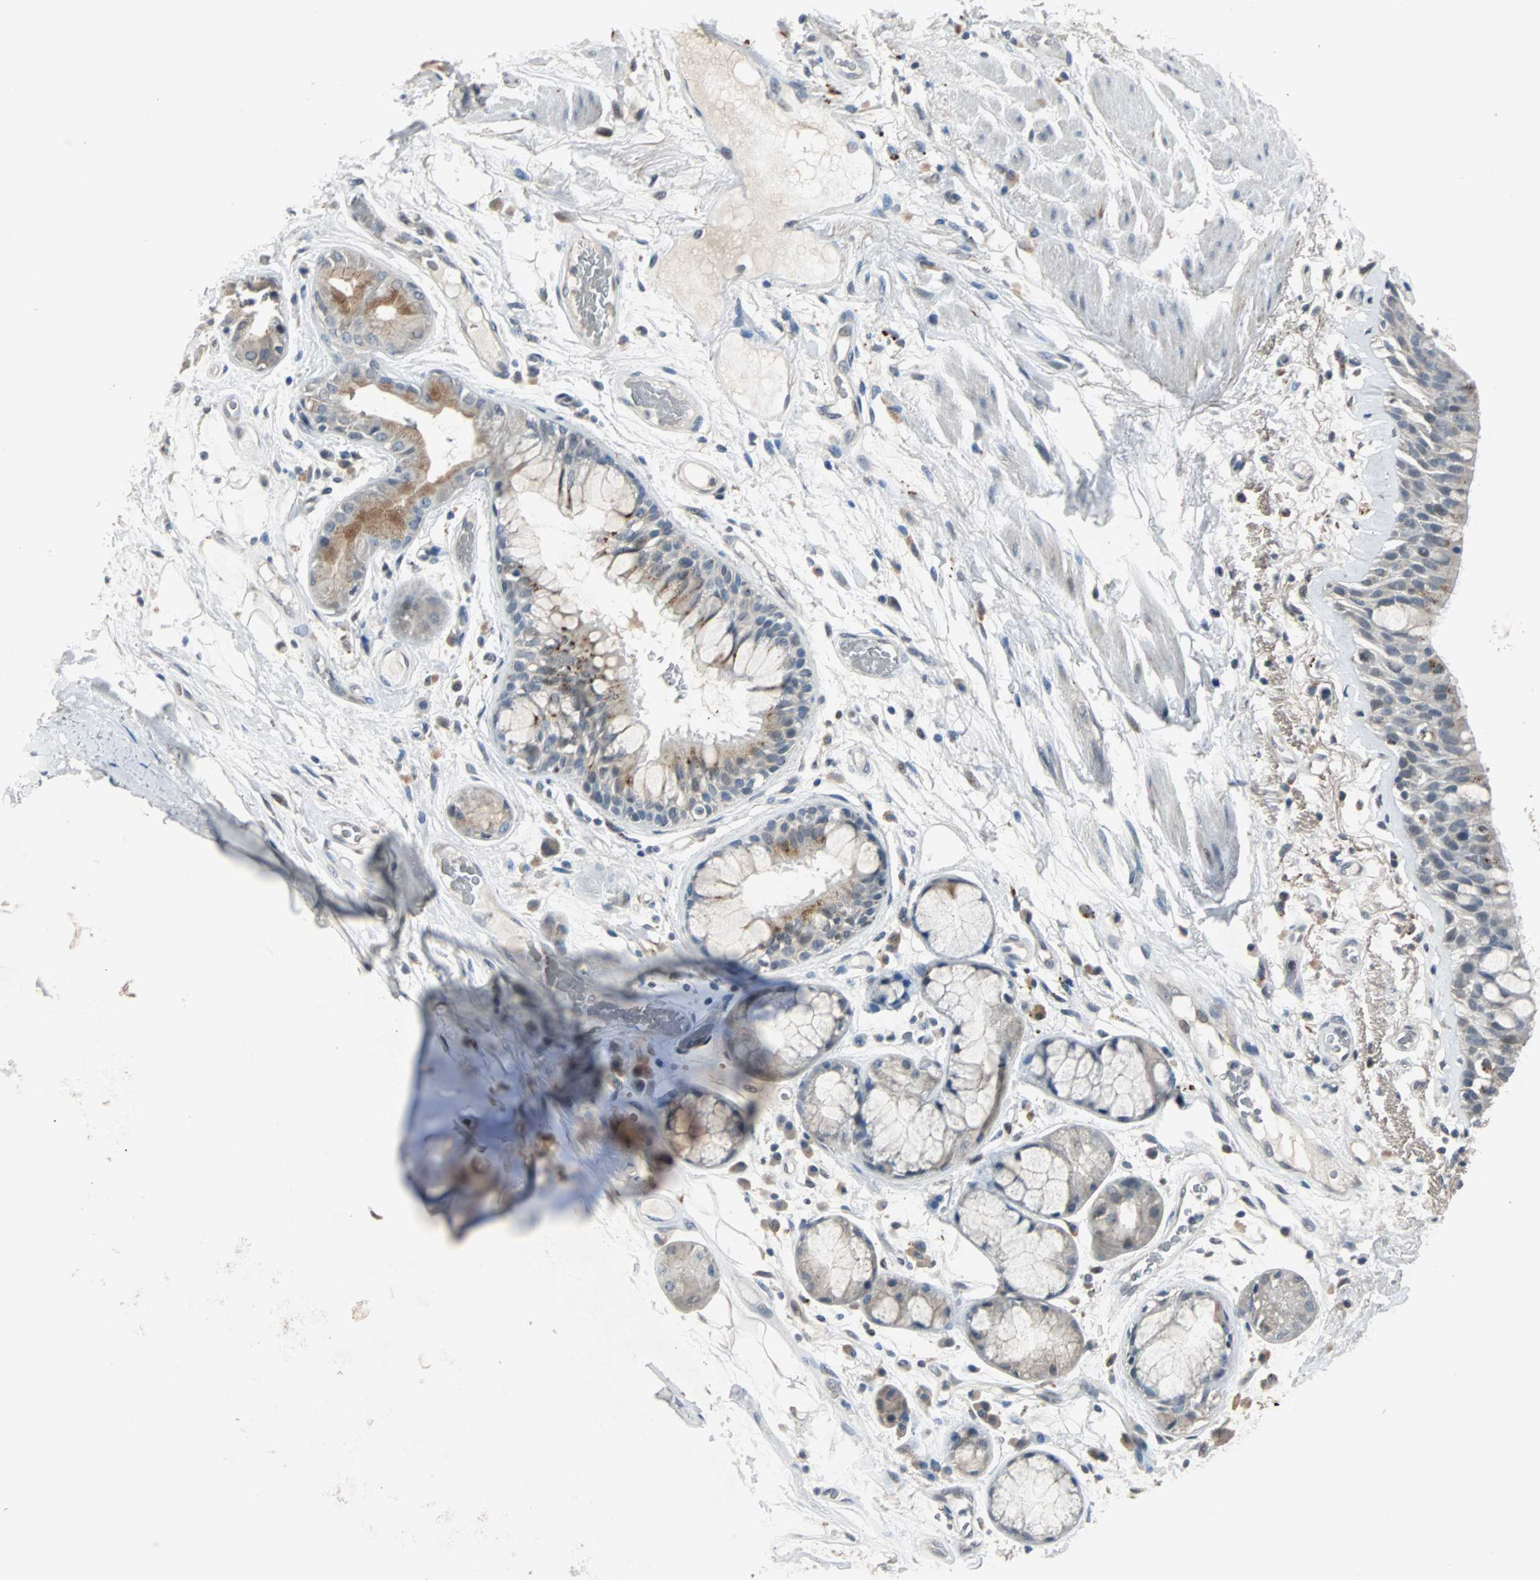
{"staining": {"intensity": "moderate", "quantity": "25%-75%", "location": "cytoplasmic/membranous"}, "tissue": "bronchus", "cell_type": "Respiratory epithelial cells", "image_type": "normal", "snomed": [{"axis": "morphology", "description": "Normal tissue, NOS"}, {"axis": "topography", "description": "Bronchus"}], "caption": "This image exhibits immunohistochemistry staining of normal human bronchus, with medium moderate cytoplasmic/membranous positivity in approximately 25%-75% of respiratory epithelial cells.", "gene": "HLX", "patient": {"sex": "male", "age": 66}}